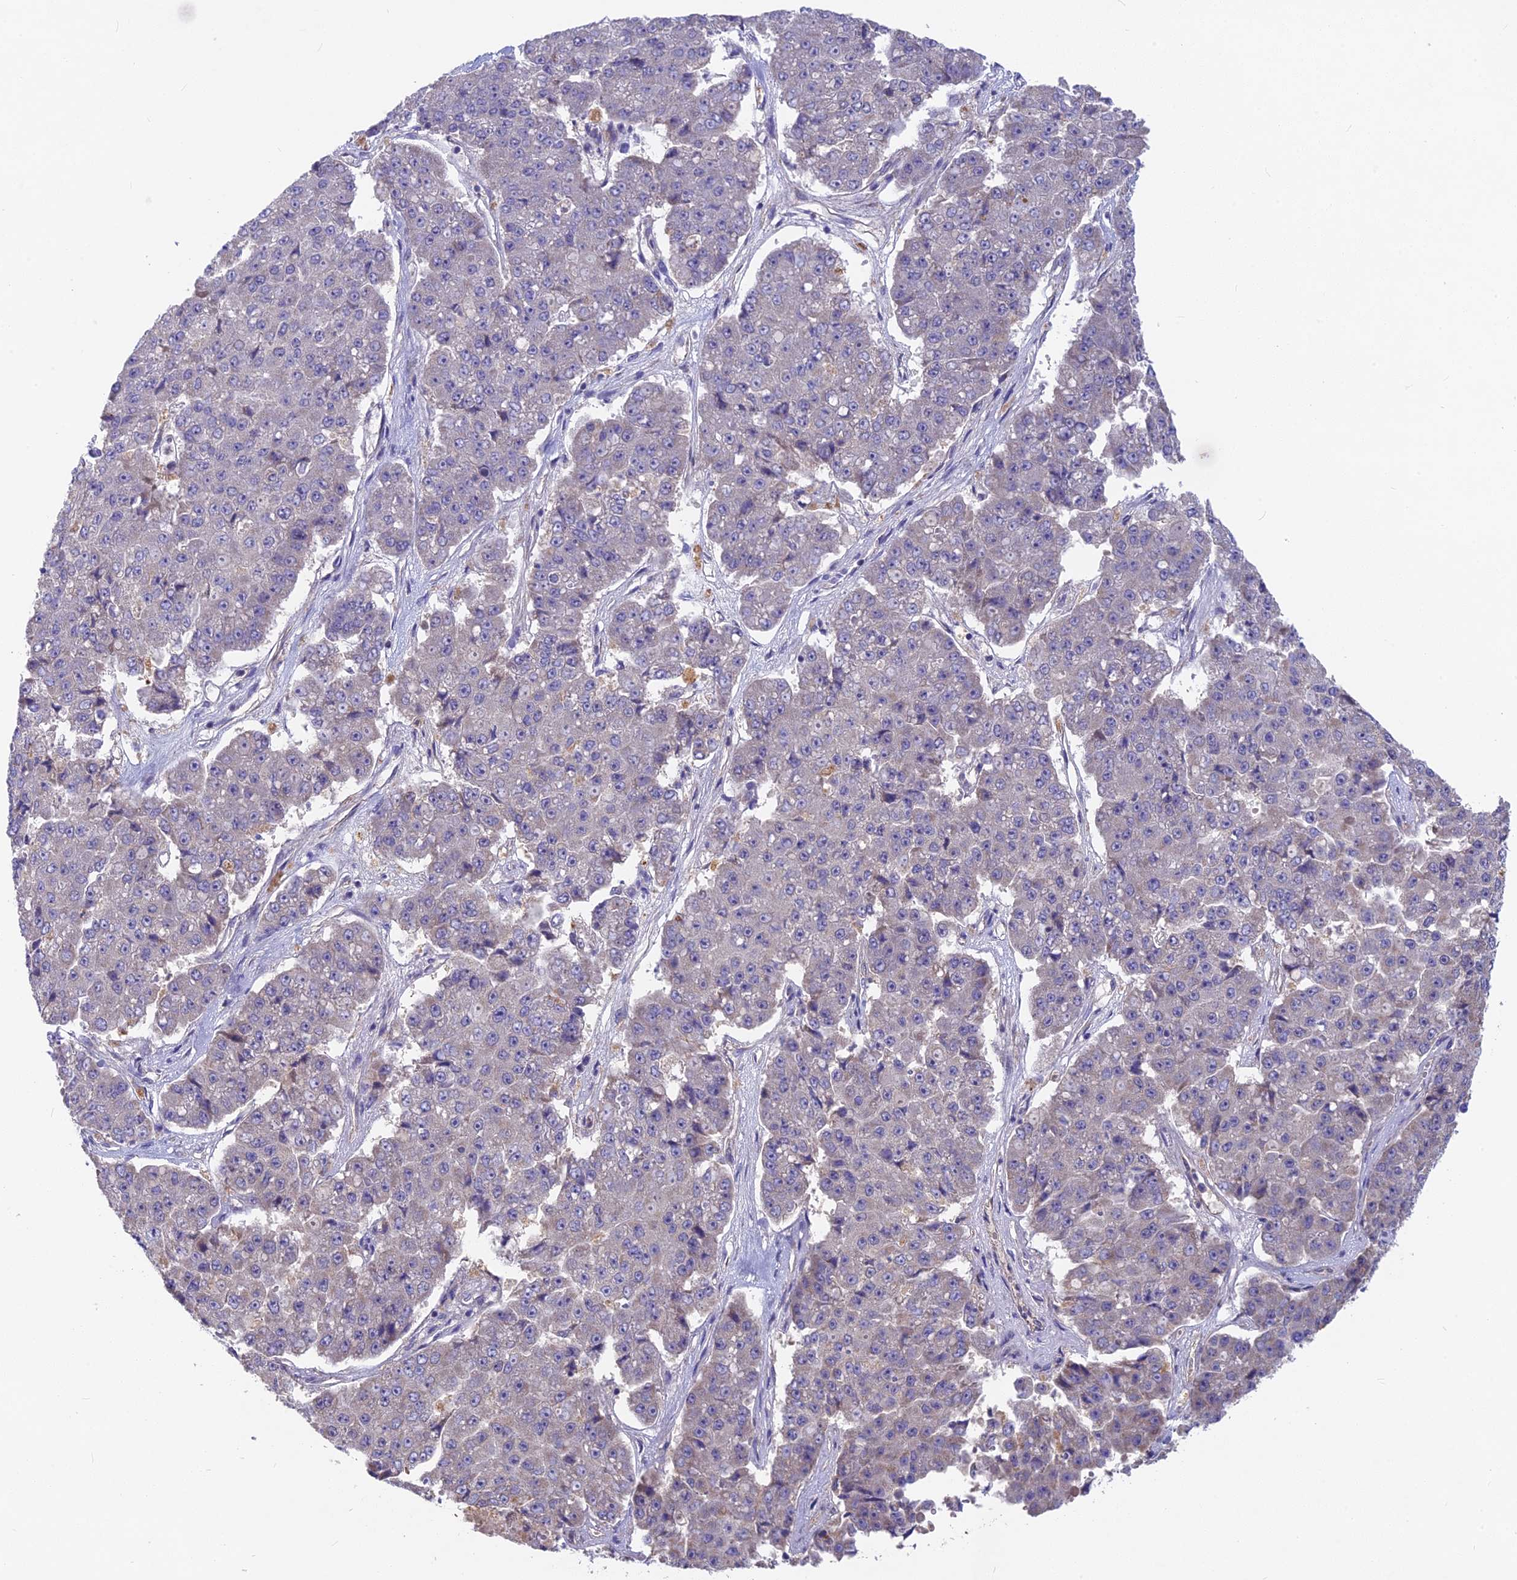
{"staining": {"intensity": "negative", "quantity": "none", "location": "none"}, "tissue": "pancreatic cancer", "cell_type": "Tumor cells", "image_type": "cancer", "snomed": [{"axis": "morphology", "description": "Adenocarcinoma, NOS"}, {"axis": "topography", "description": "Pancreas"}], "caption": "A micrograph of pancreatic cancer stained for a protein demonstrates no brown staining in tumor cells.", "gene": "PZP", "patient": {"sex": "male", "age": 50}}